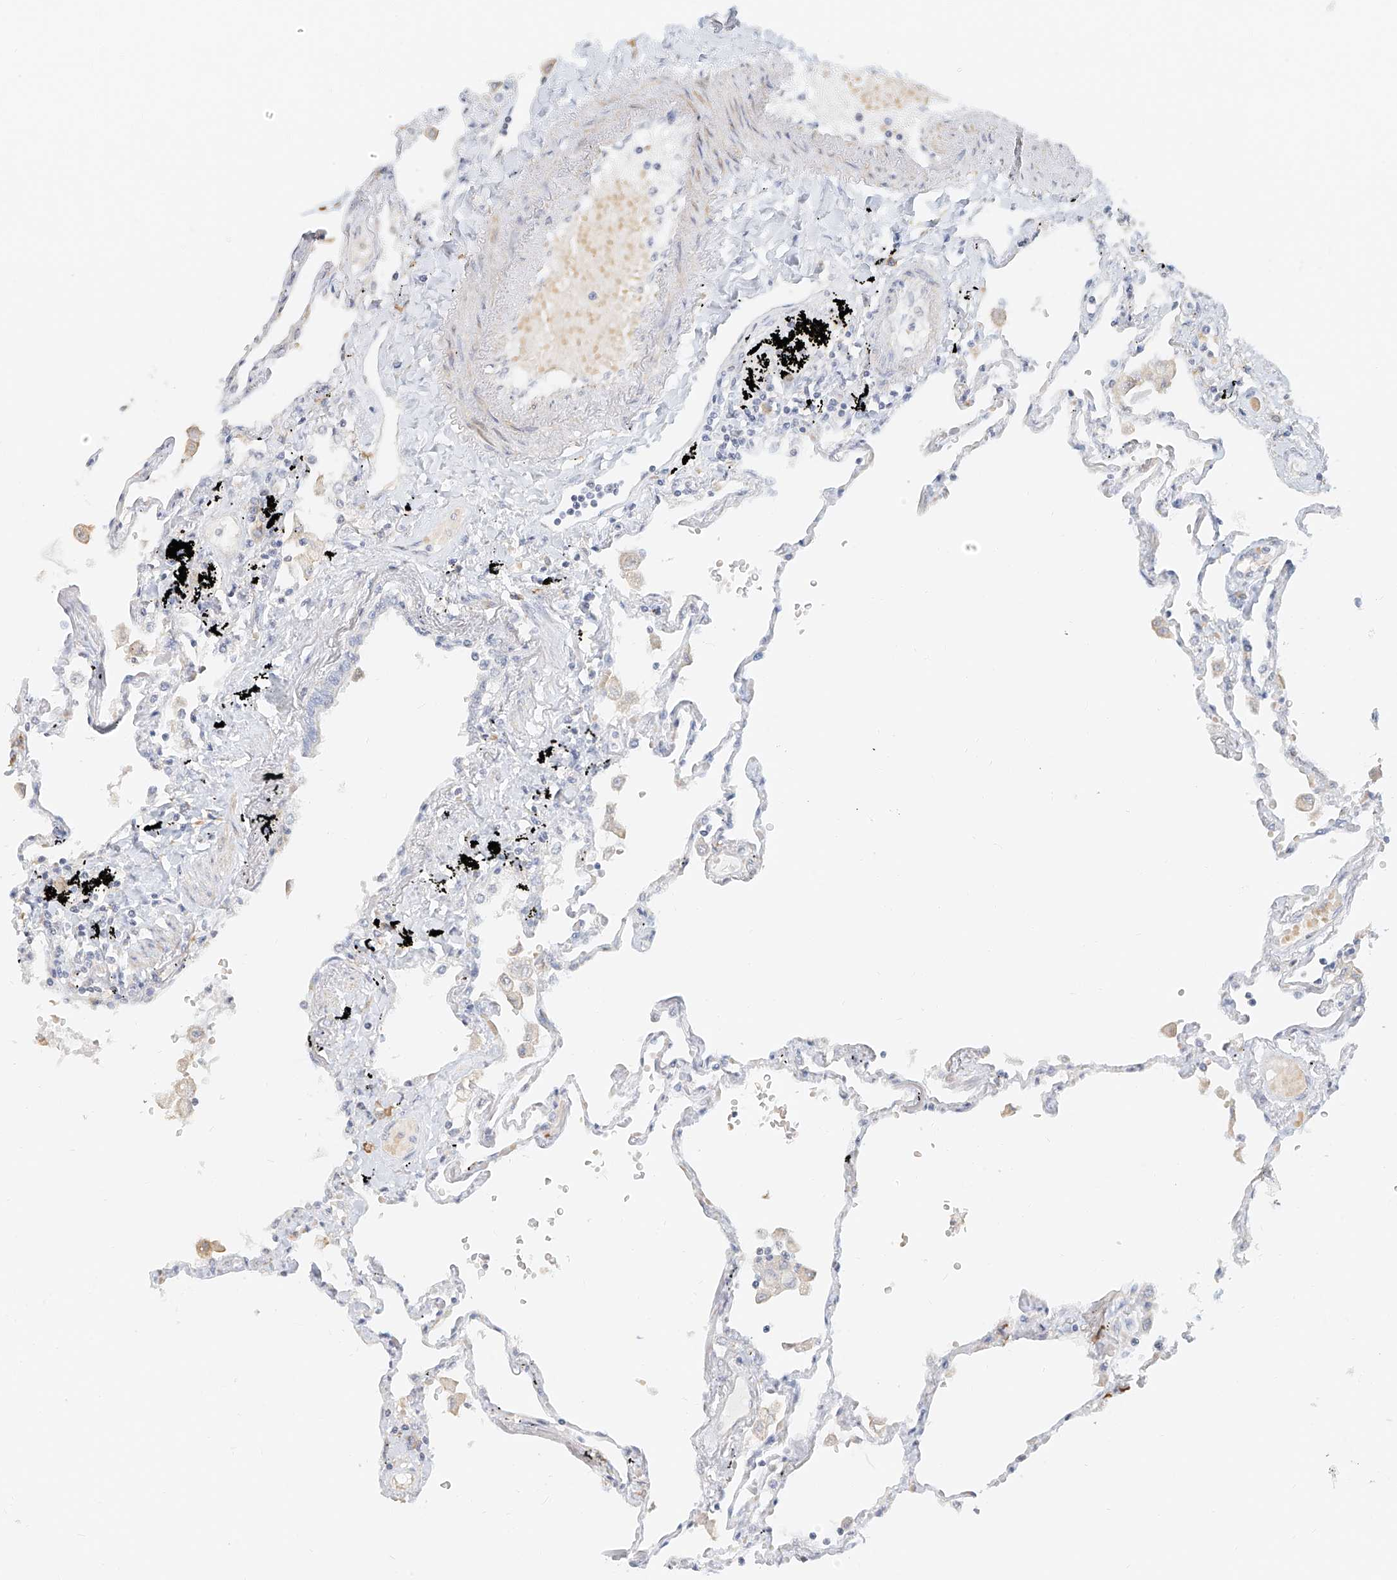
{"staining": {"intensity": "negative", "quantity": "none", "location": "none"}, "tissue": "lung", "cell_type": "Alveolar cells", "image_type": "normal", "snomed": [{"axis": "morphology", "description": "Normal tissue, NOS"}, {"axis": "topography", "description": "Lung"}], "caption": "The IHC photomicrograph has no significant expression in alveolar cells of lung. (DAB IHC visualized using brightfield microscopy, high magnification).", "gene": "CXorf58", "patient": {"sex": "female", "age": 67}}